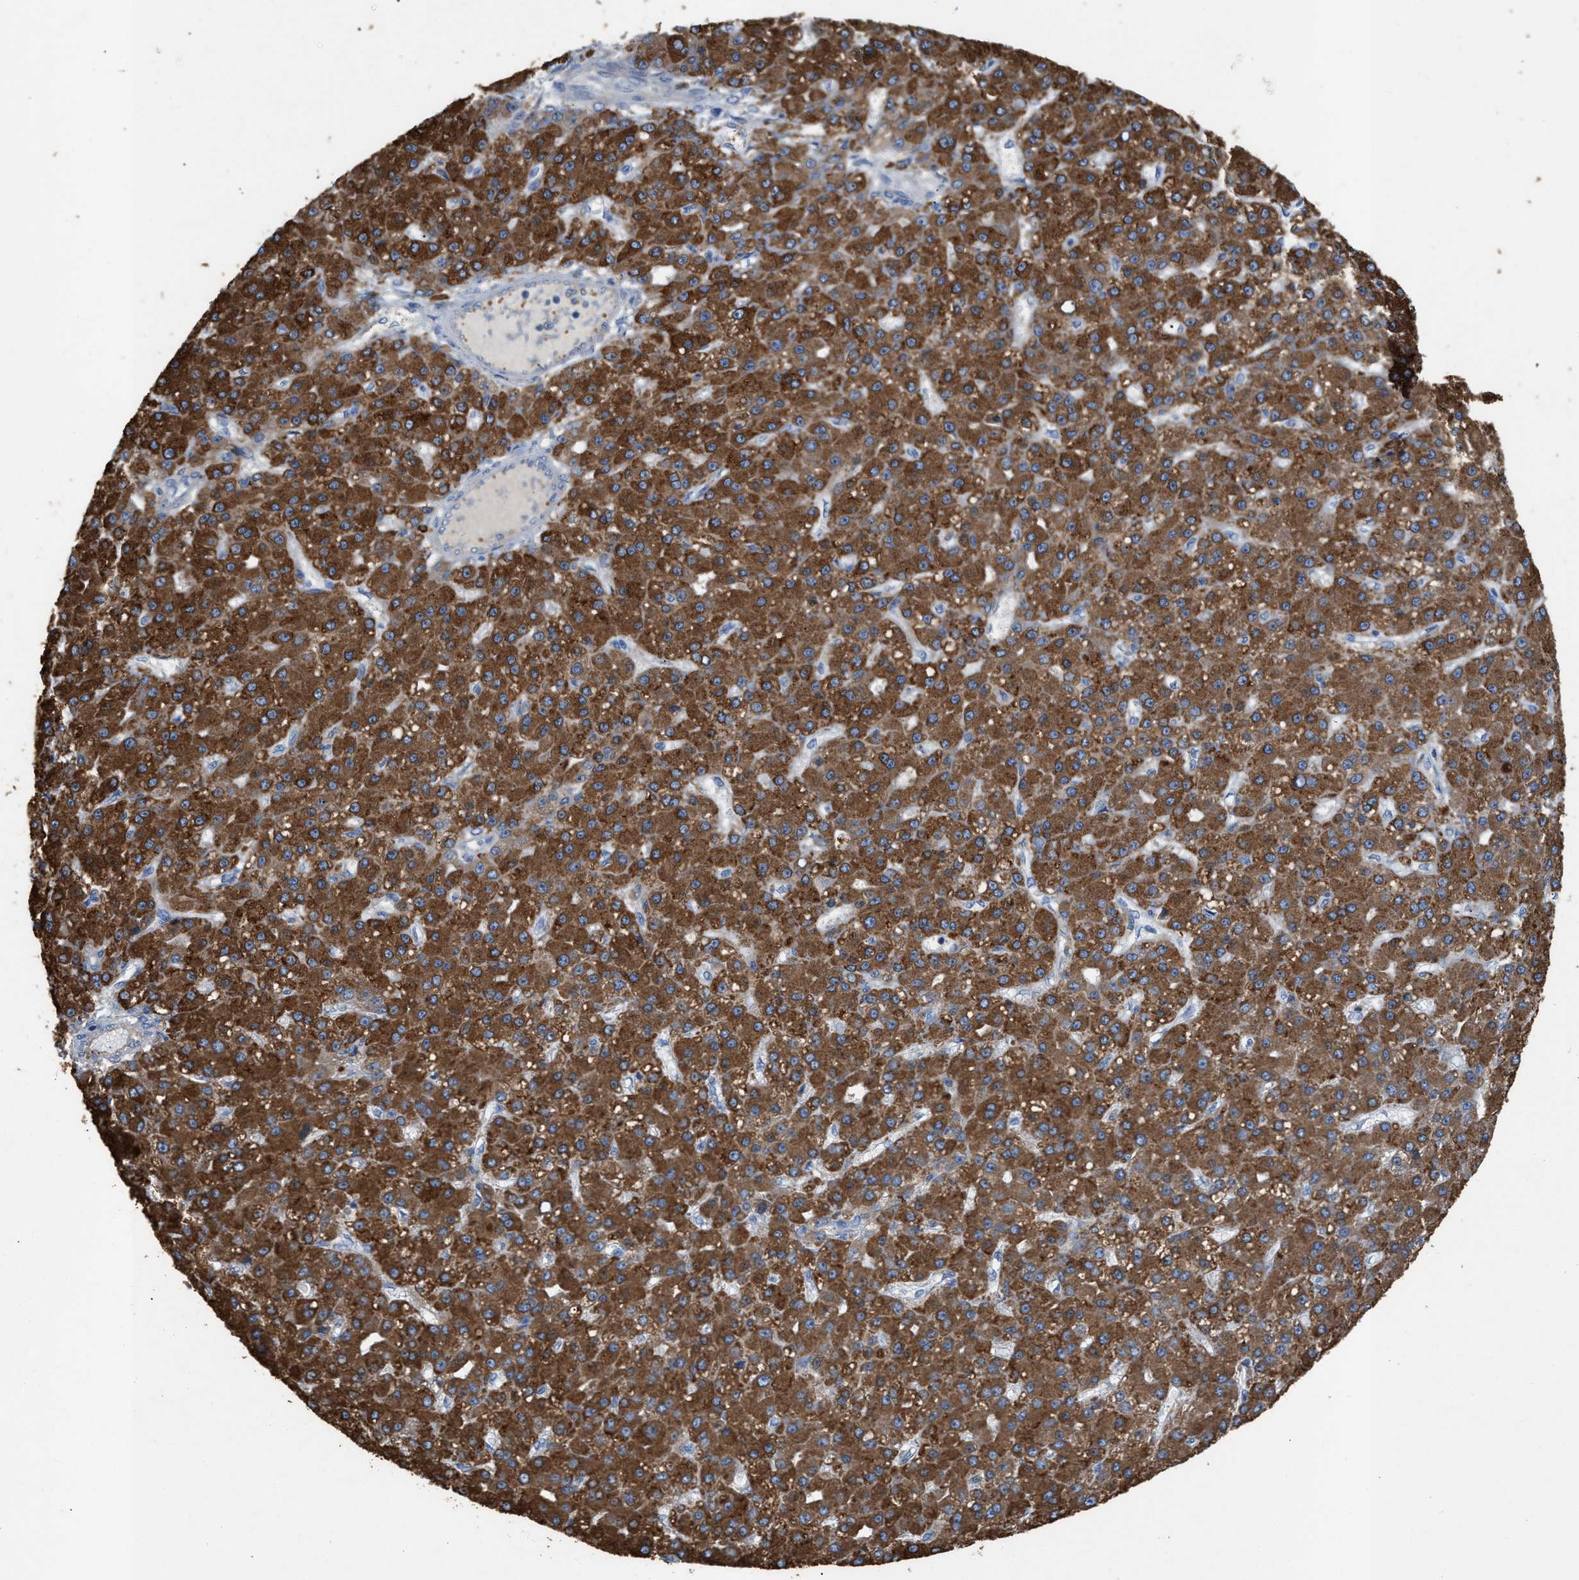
{"staining": {"intensity": "strong", "quantity": ">75%", "location": "cytoplasmic/membranous"}, "tissue": "liver cancer", "cell_type": "Tumor cells", "image_type": "cancer", "snomed": [{"axis": "morphology", "description": "Carcinoma, Hepatocellular, NOS"}, {"axis": "topography", "description": "Liver"}], "caption": "Liver hepatocellular carcinoma stained with immunohistochemistry (IHC) demonstrates strong cytoplasmic/membranous positivity in about >75% of tumor cells. Using DAB (brown) and hematoxylin (blue) stains, captured at high magnification using brightfield microscopy.", "gene": "DYNC2I1", "patient": {"sex": "male", "age": 67}}